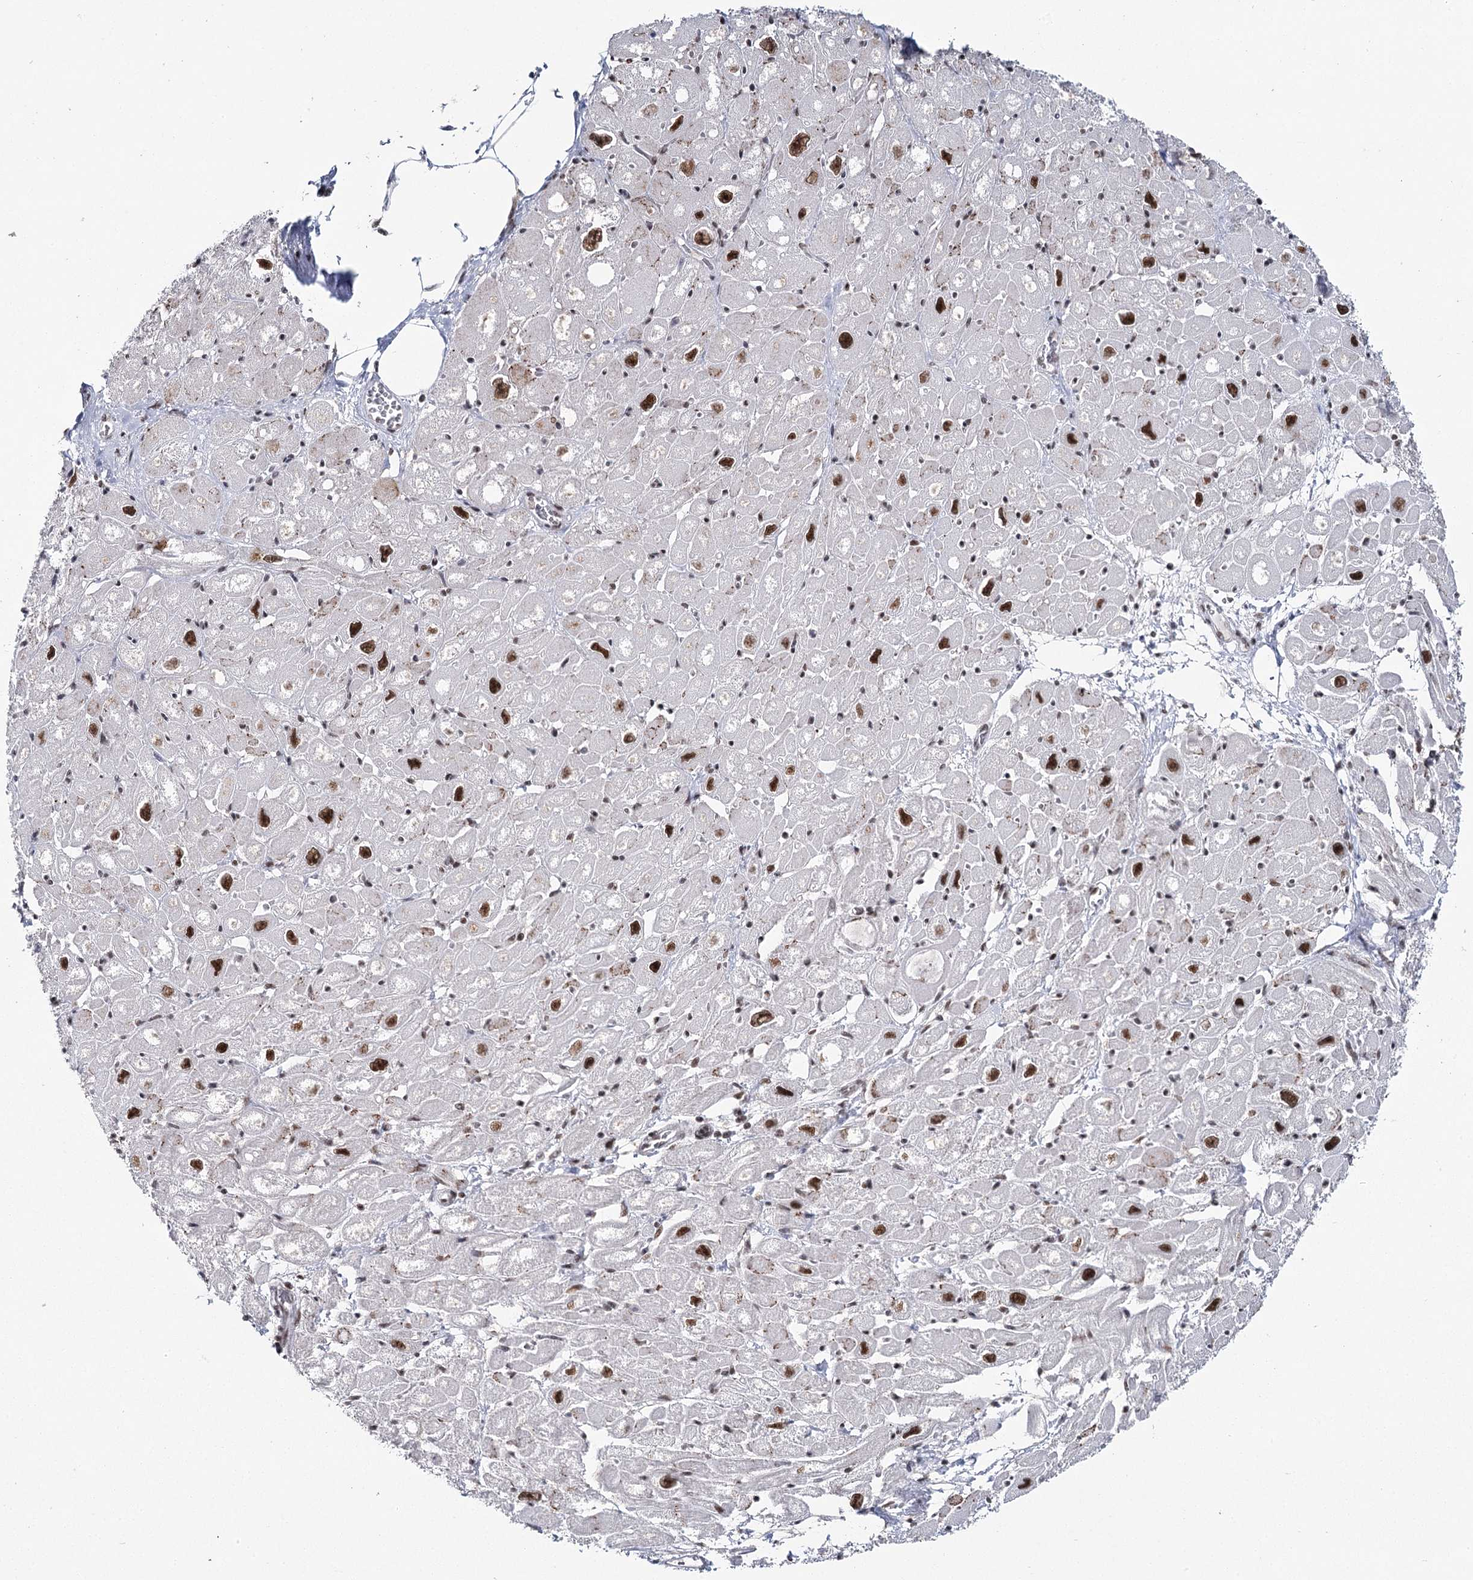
{"staining": {"intensity": "strong", "quantity": "<25%", "location": "nuclear"}, "tissue": "heart muscle", "cell_type": "Cardiomyocytes", "image_type": "normal", "snomed": [{"axis": "morphology", "description": "Normal tissue, NOS"}, {"axis": "topography", "description": "Heart"}], "caption": "The histopathology image demonstrates staining of unremarkable heart muscle, revealing strong nuclear protein expression (brown color) within cardiomyocytes. (IHC, brightfield microscopy, high magnification).", "gene": "SCAF8", "patient": {"sex": "male", "age": 50}}